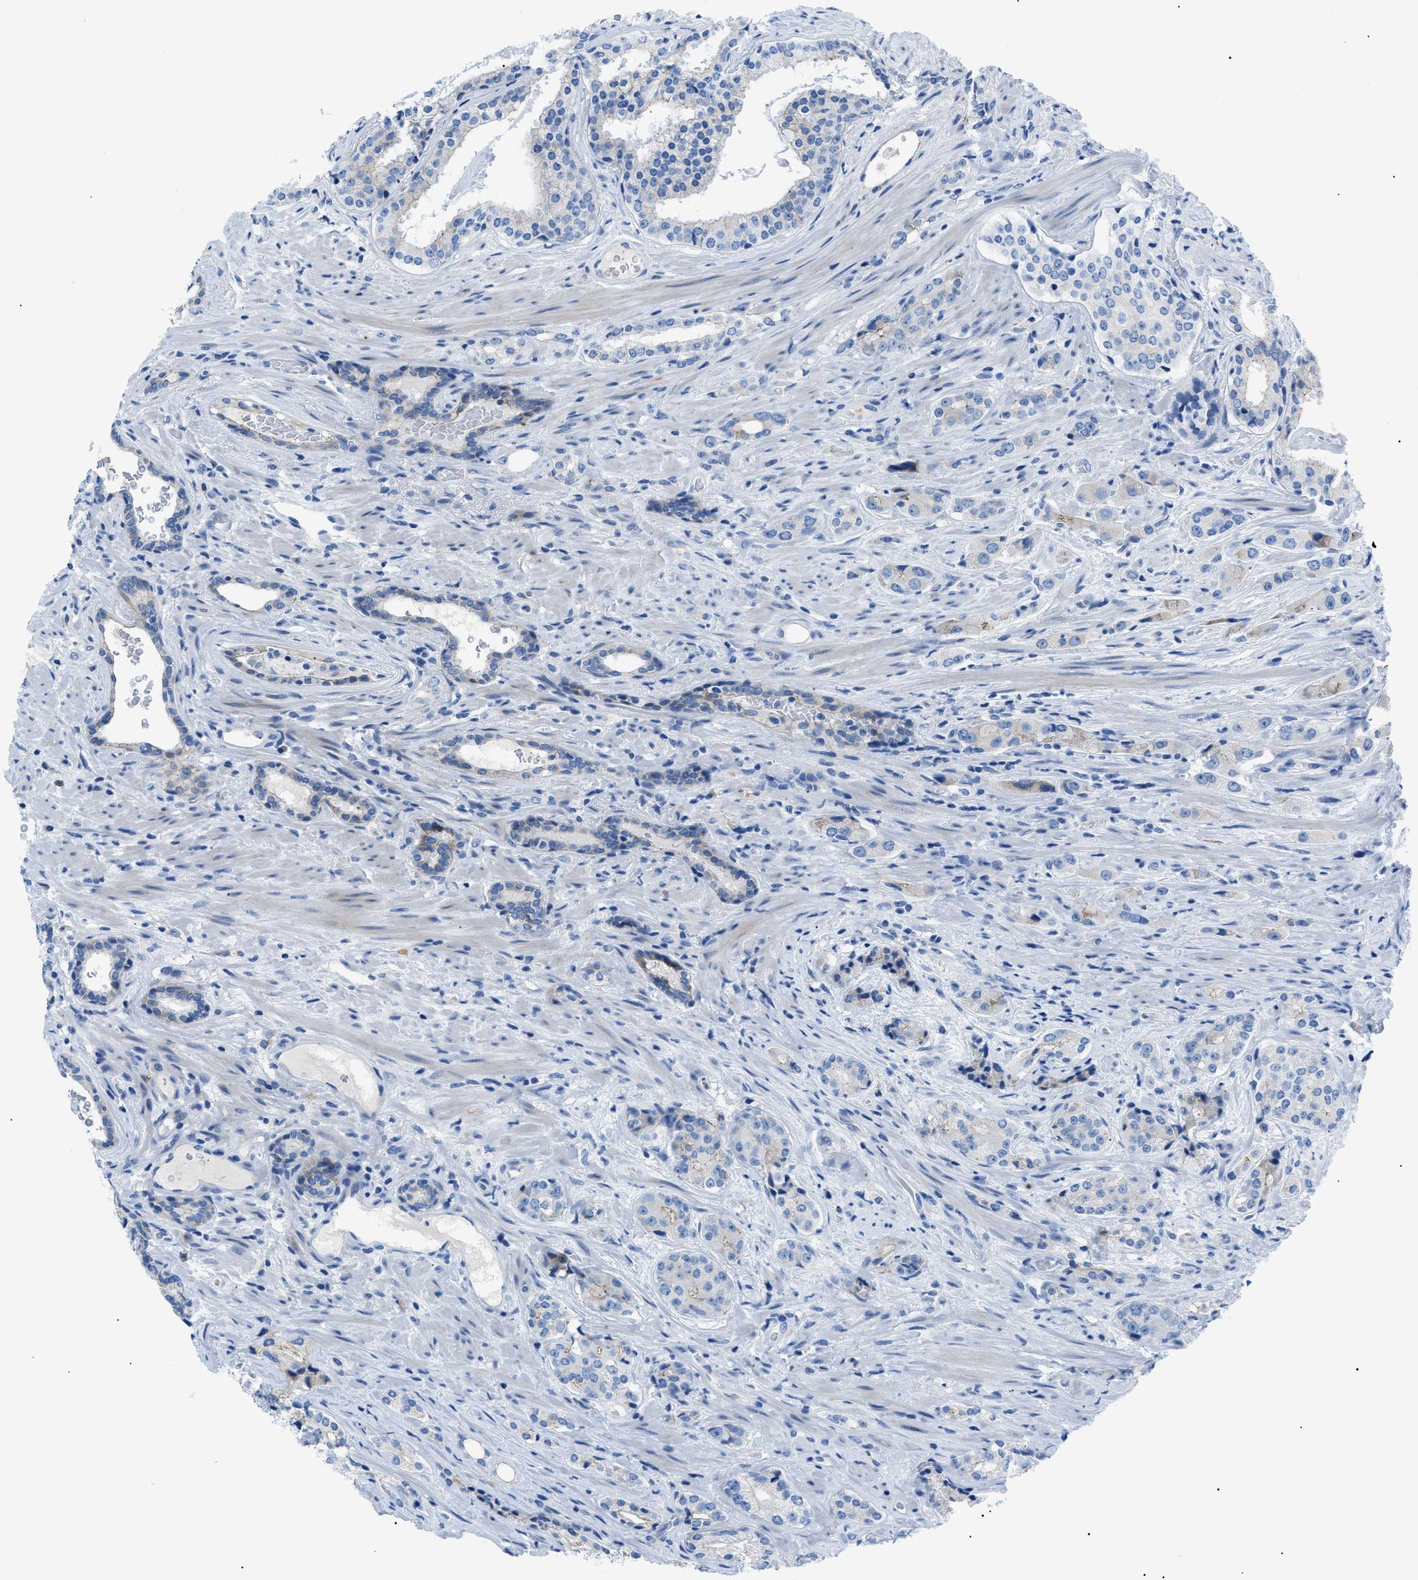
{"staining": {"intensity": "negative", "quantity": "none", "location": "none"}, "tissue": "prostate cancer", "cell_type": "Tumor cells", "image_type": "cancer", "snomed": [{"axis": "morphology", "description": "Adenocarcinoma, High grade"}, {"axis": "topography", "description": "Prostate"}], "caption": "Prostate cancer (adenocarcinoma (high-grade)) was stained to show a protein in brown. There is no significant expression in tumor cells.", "gene": "ZDHHC24", "patient": {"sex": "male", "age": 71}}